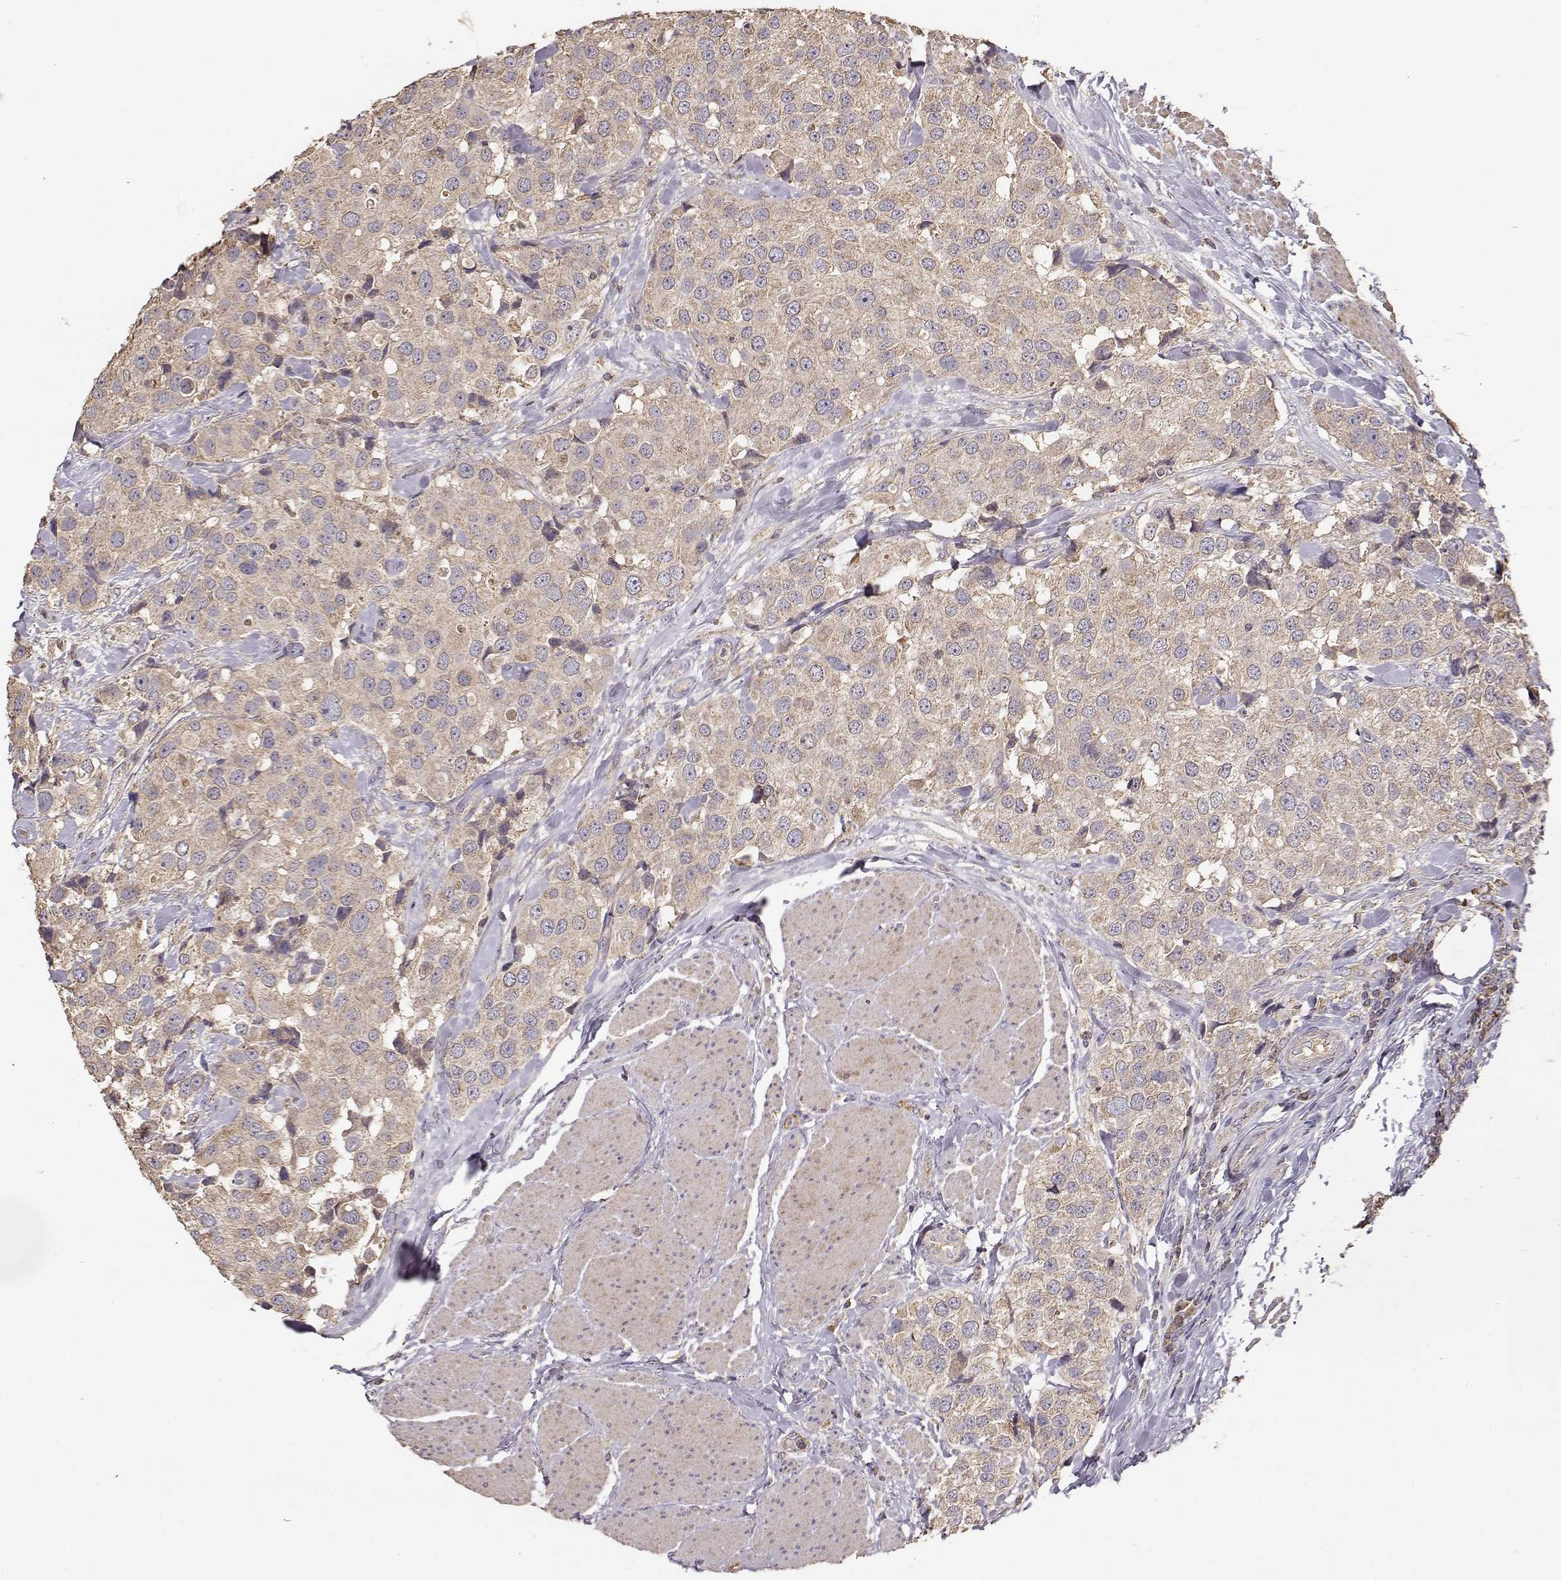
{"staining": {"intensity": "weak", "quantity": ">75%", "location": "cytoplasmic/membranous"}, "tissue": "urothelial cancer", "cell_type": "Tumor cells", "image_type": "cancer", "snomed": [{"axis": "morphology", "description": "Urothelial carcinoma, High grade"}, {"axis": "topography", "description": "Urinary bladder"}], "caption": "Urothelial carcinoma (high-grade) was stained to show a protein in brown. There is low levels of weak cytoplasmic/membranous expression in approximately >75% of tumor cells. The protein of interest is stained brown, and the nuclei are stained in blue (DAB (3,3'-diaminobenzidine) IHC with brightfield microscopy, high magnification).", "gene": "TARS3", "patient": {"sex": "female", "age": 64}}